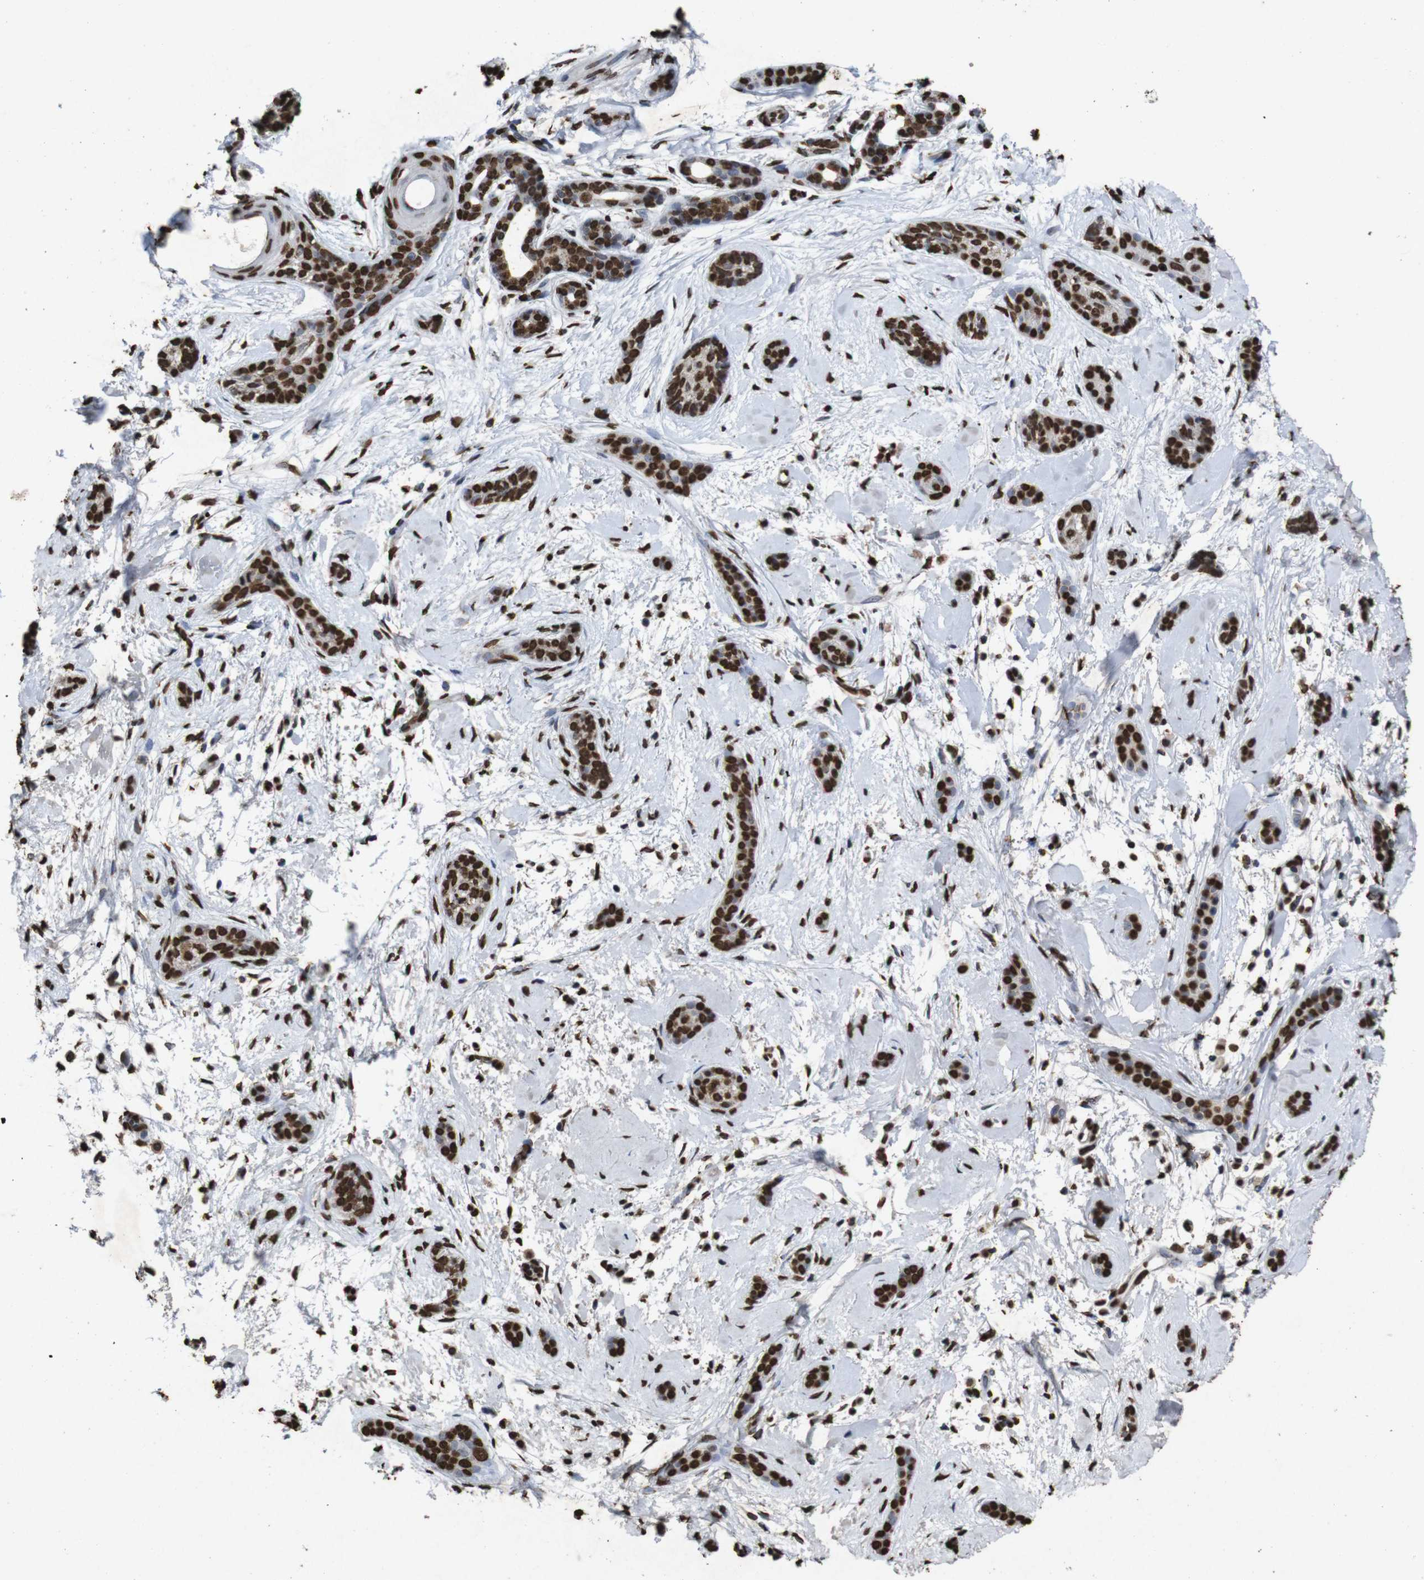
{"staining": {"intensity": "strong", "quantity": ">75%", "location": "nuclear"}, "tissue": "skin cancer", "cell_type": "Tumor cells", "image_type": "cancer", "snomed": [{"axis": "morphology", "description": "Basal cell carcinoma"}, {"axis": "morphology", "description": "Adnexal tumor, benign"}, {"axis": "topography", "description": "Skin"}], "caption": "High-magnification brightfield microscopy of benign adnexal tumor (skin) stained with DAB (brown) and counterstained with hematoxylin (blue). tumor cells exhibit strong nuclear expression is appreciated in approximately>75% of cells. Using DAB (brown) and hematoxylin (blue) stains, captured at high magnification using brightfield microscopy.", "gene": "MDM2", "patient": {"sex": "female", "age": 42}}